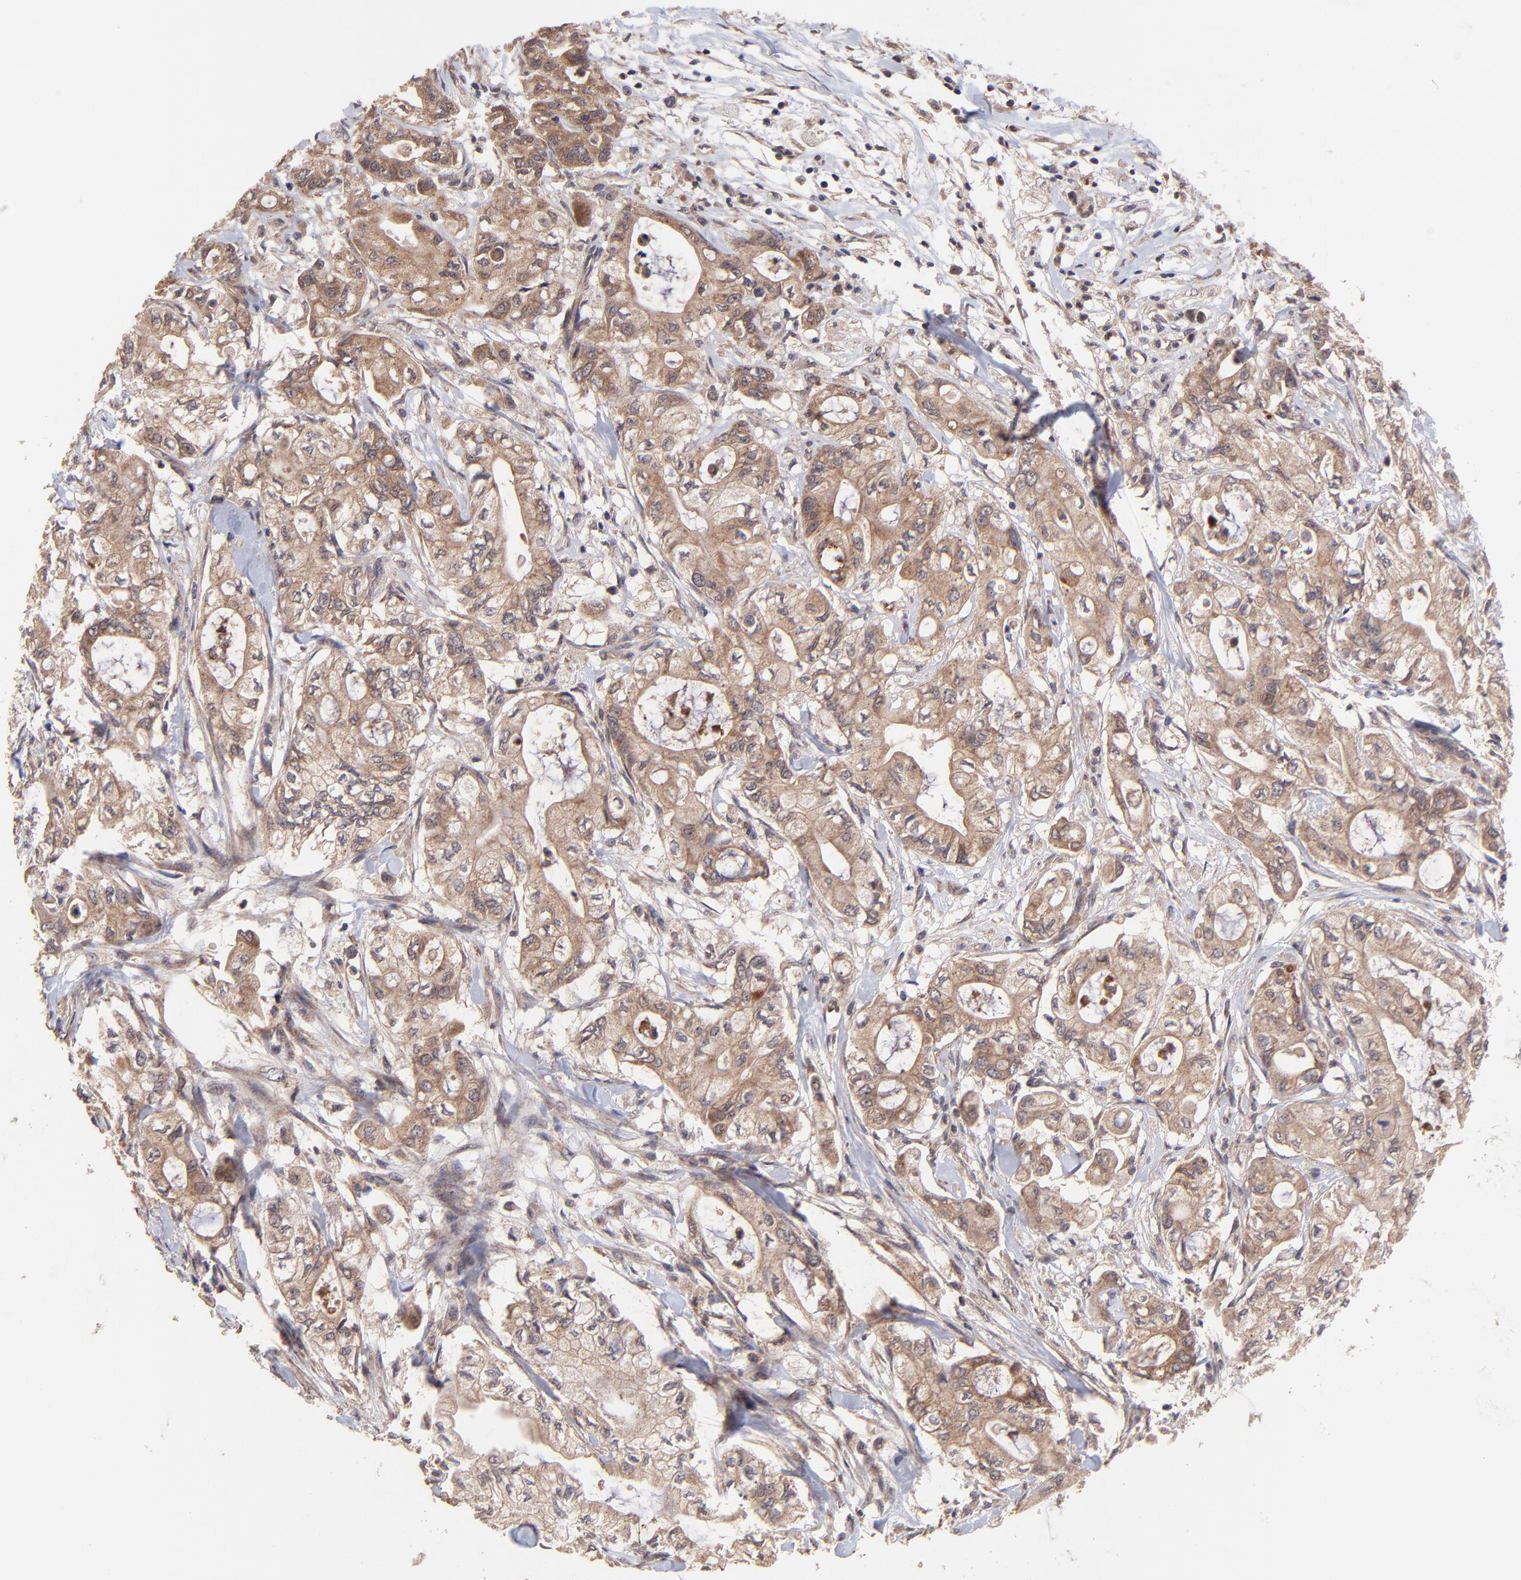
{"staining": {"intensity": "moderate", "quantity": ">75%", "location": "cytoplasmic/membranous"}, "tissue": "pancreatic cancer", "cell_type": "Tumor cells", "image_type": "cancer", "snomed": [{"axis": "morphology", "description": "Adenocarcinoma, NOS"}, {"axis": "topography", "description": "Pancreas"}], "caption": "Tumor cells demonstrate moderate cytoplasmic/membranous expression in about >75% of cells in pancreatic cancer.", "gene": "BAIAP2L2", "patient": {"sex": "male", "age": 79}}